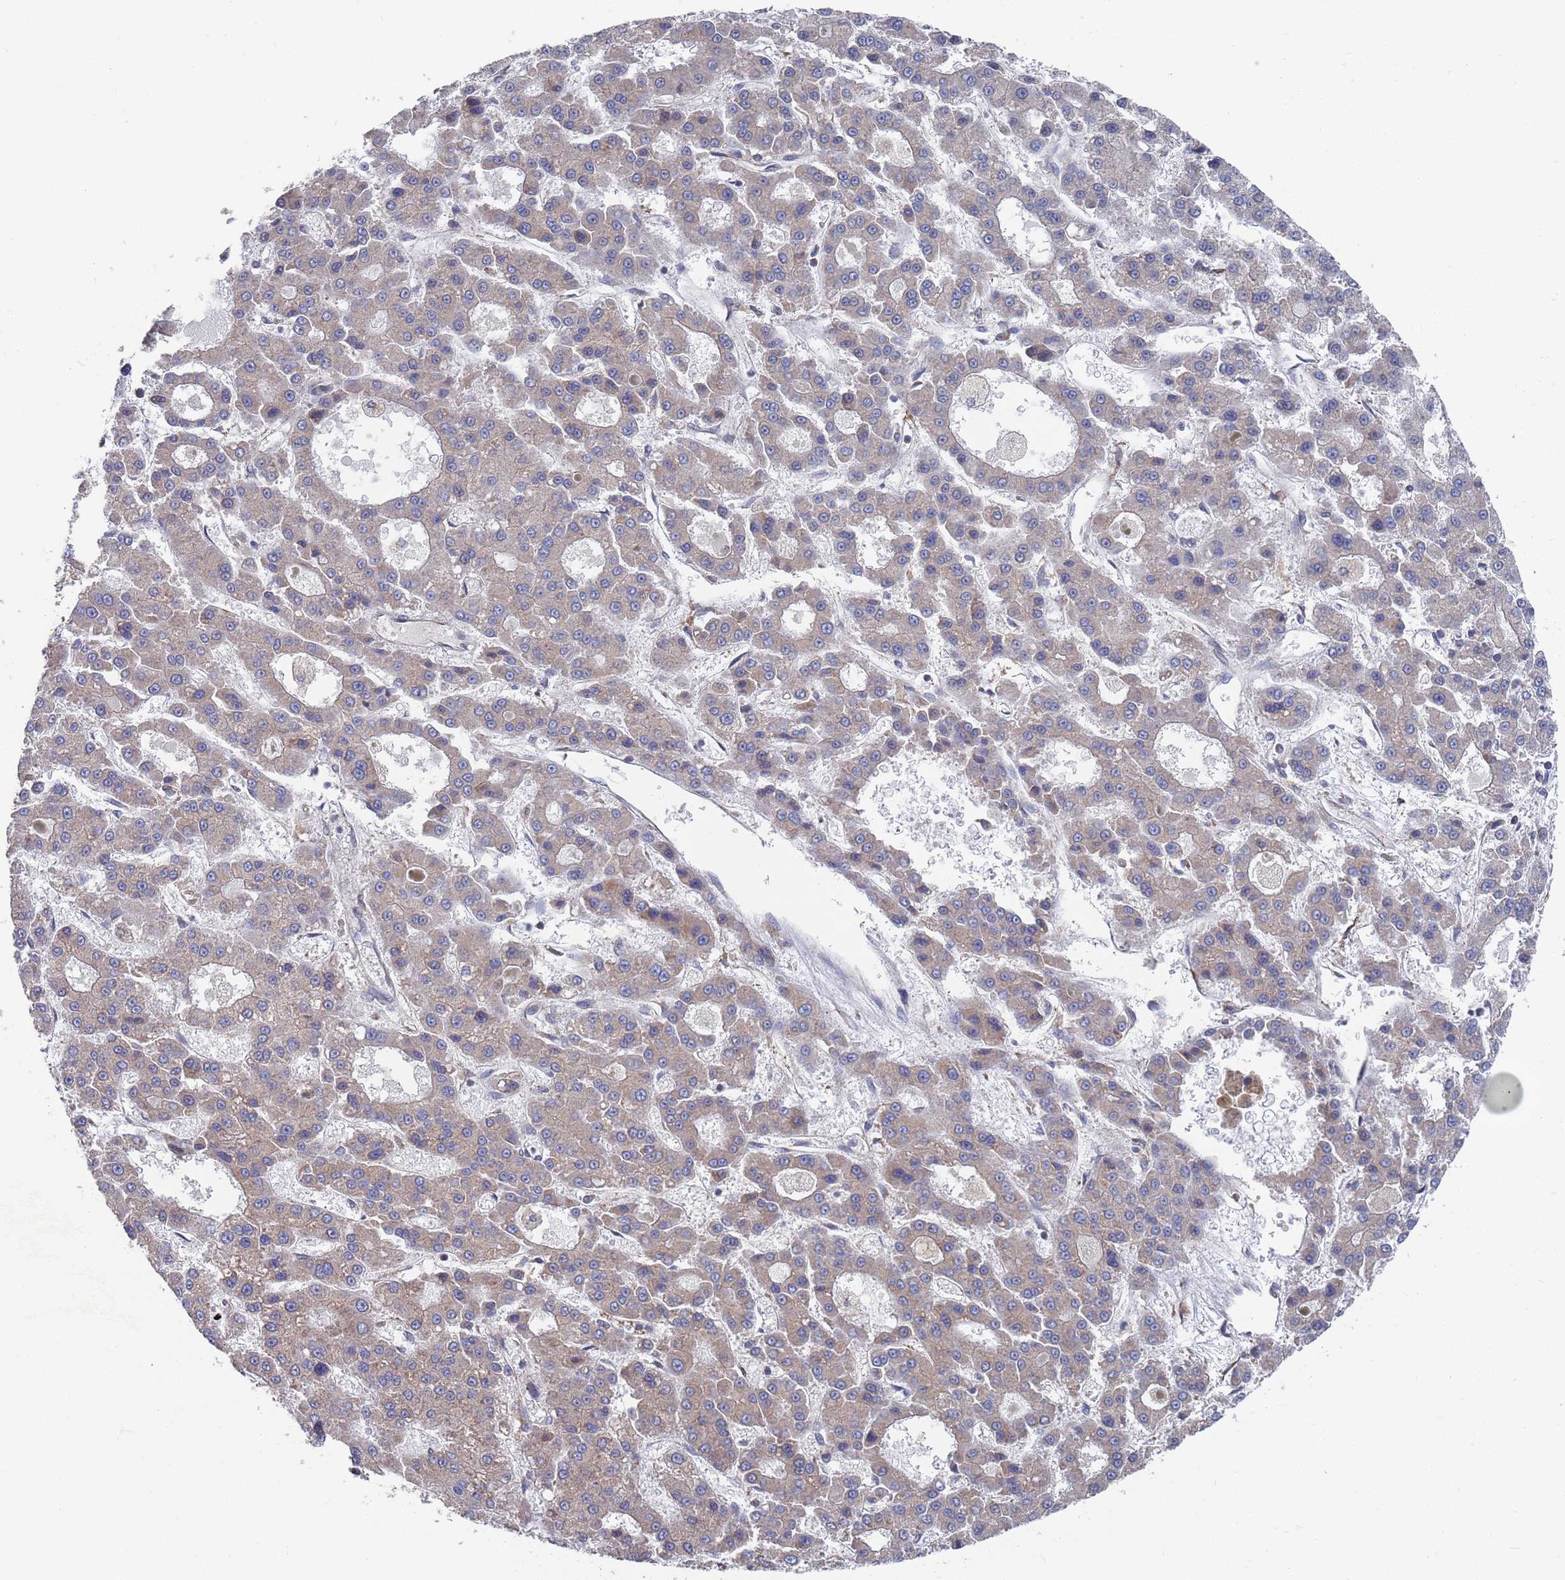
{"staining": {"intensity": "moderate", "quantity": "25%-75%", "location": "cytoplasmic/membranous"}, "tissue": "liver cancer", "cell_type": "Tumor cells", "image_type": "cancer", "snomed": [{"axis": "morphology", "description": "Carcinoma, Hepatocellular, NOS"}, {"axis": "topography", "description": "Liver"}], "caption": "This micrograph exhibits immunohistochemistry (IHC) staining of hepatocellular carcinoma (liver), with medium moderate cytoplasmic/membranous staining in about 25%-75% of tumor cells.", "gene": "GID8", "patient": {"sex": "male", "age": 70}}